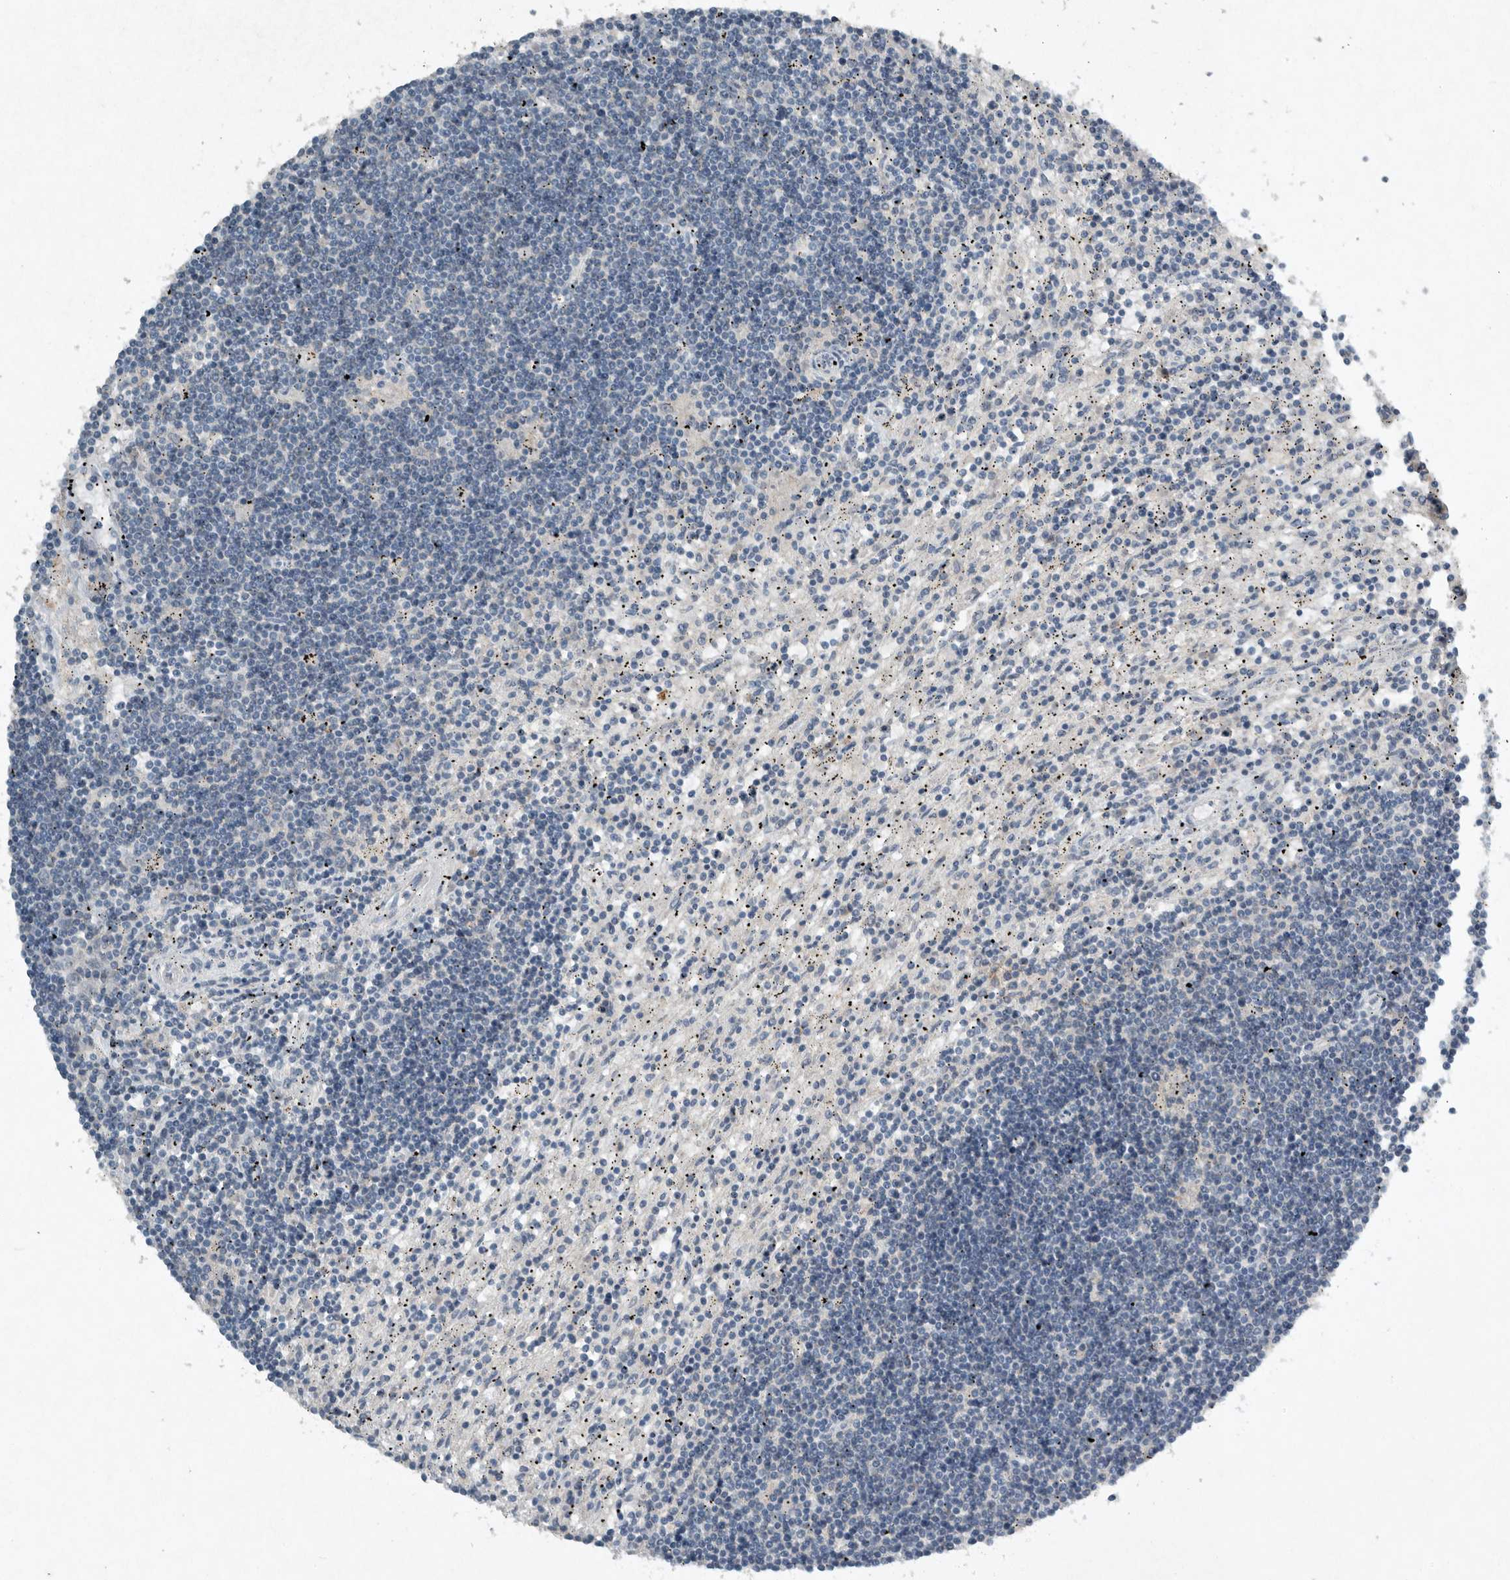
{"staining": {"intensity": "negative", "quantity": "none", "location": "none"}, "tissue": "lymphoma", "cell_type": "Tumor cells", "image_type": "cancer", "snomed": [{"axis": "morphology", "description": "Malignant lymphoma, non-Hodgkin's type, Low grade"}, {"axis": "topography", "description": "Spleen"}], "caption": "Immunohistochemistry (IHC) of lymphoma reveals no expression in tumor cells.", "gene": "IL20", "patient": {"sex": "male", "age": 76}}